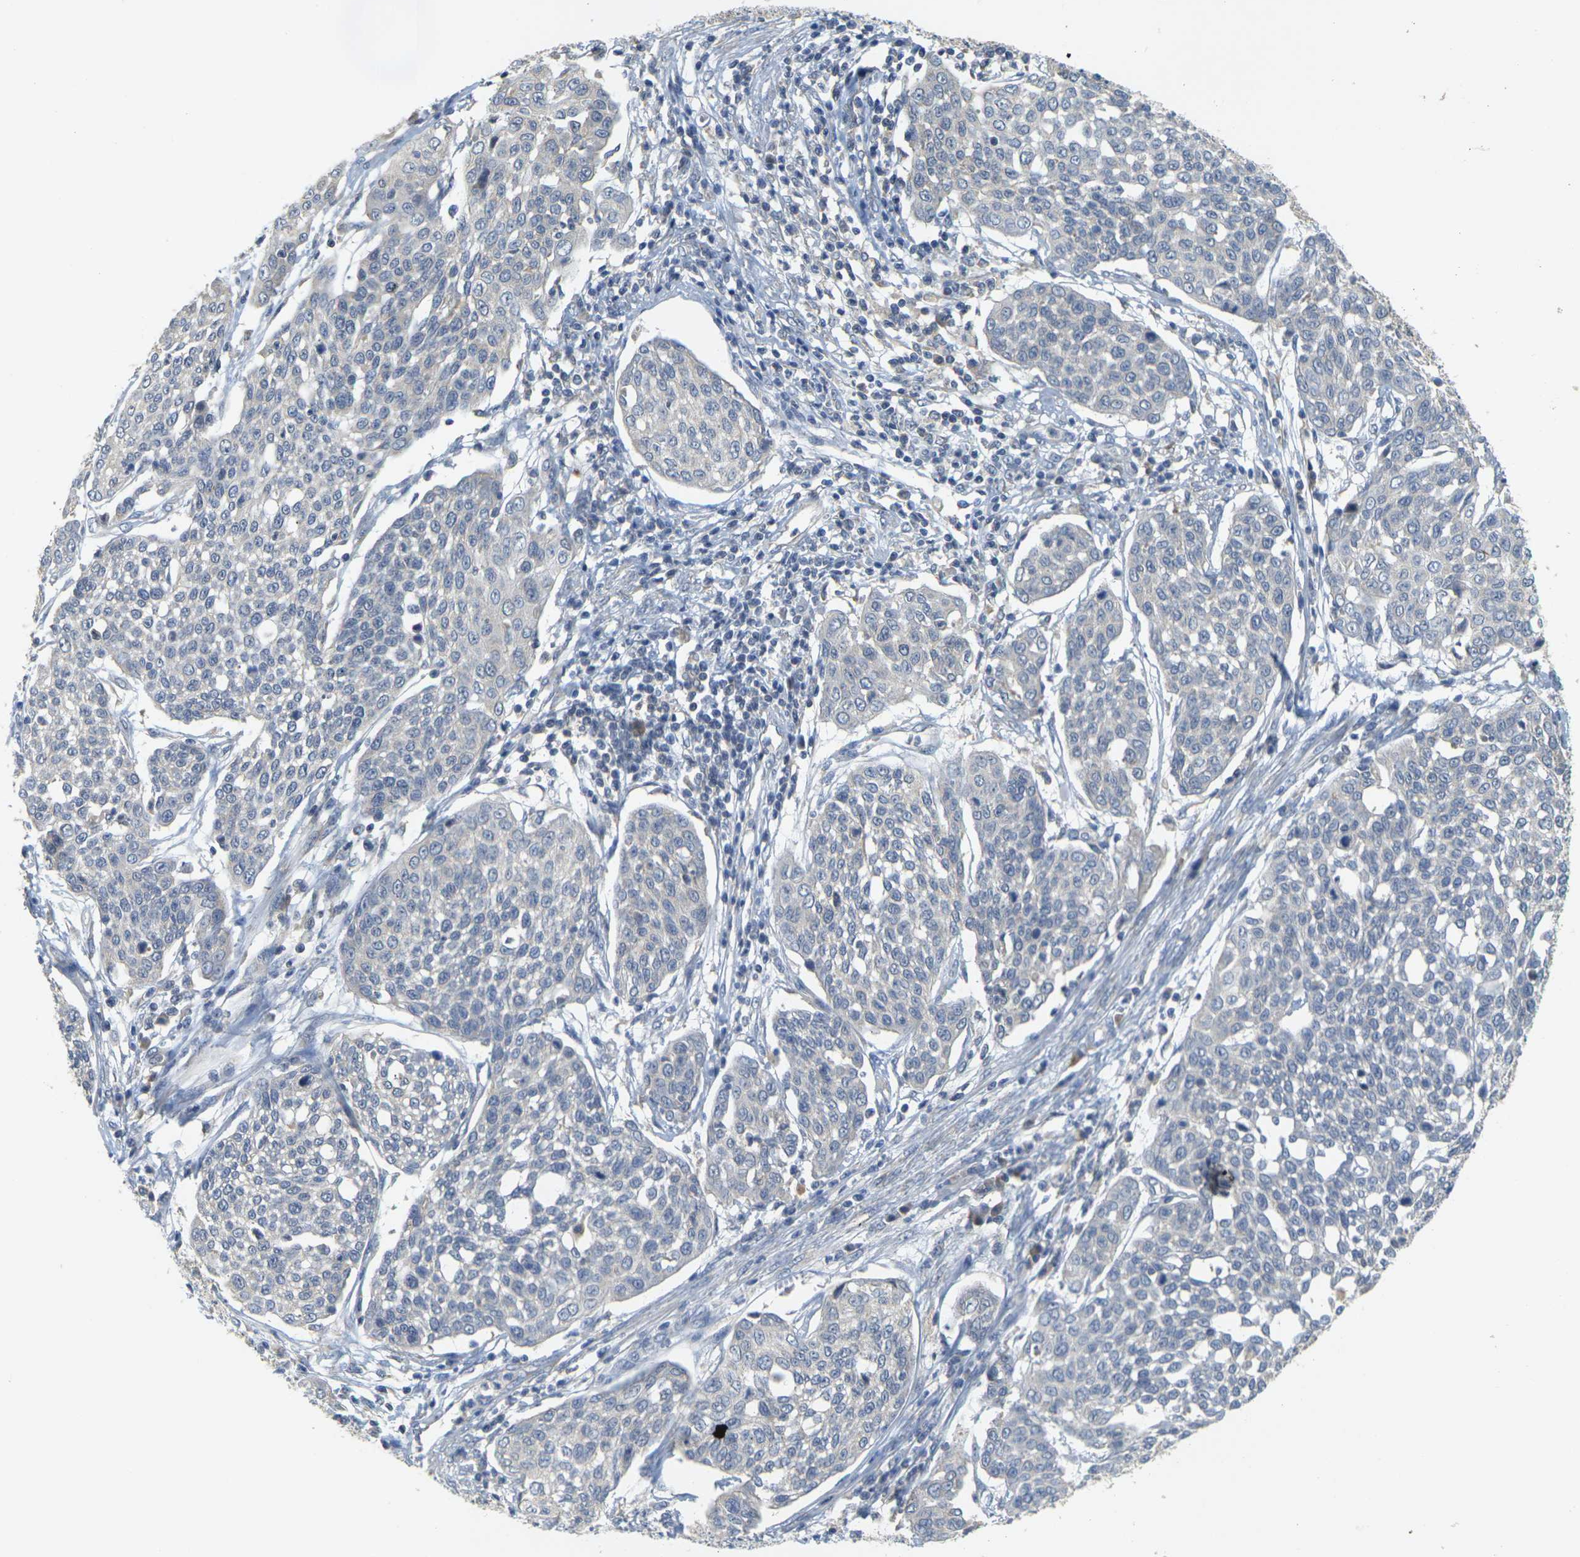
{"staining": {"intensity": "negative", "quantity": "none", "location": "none"}, "tissue": "cervical cancer", "cell_type": "Tumor cells", "image_type": "cancer", "snomed": [{"axis": "morphology", "description": "Squamous cell carcinoma, NOS"}, {"axis": "topography", "description": "Cervix"}], "caption": "Immunohistochemistry (IHC) histopathology image of human cervical cancer (squamous cell carcinoma) stained for a protein (brown), which demonstrates no positivity in tumor cells.", "gene": "GDAP1", "patient": {"sex": "female", "age": 34}}